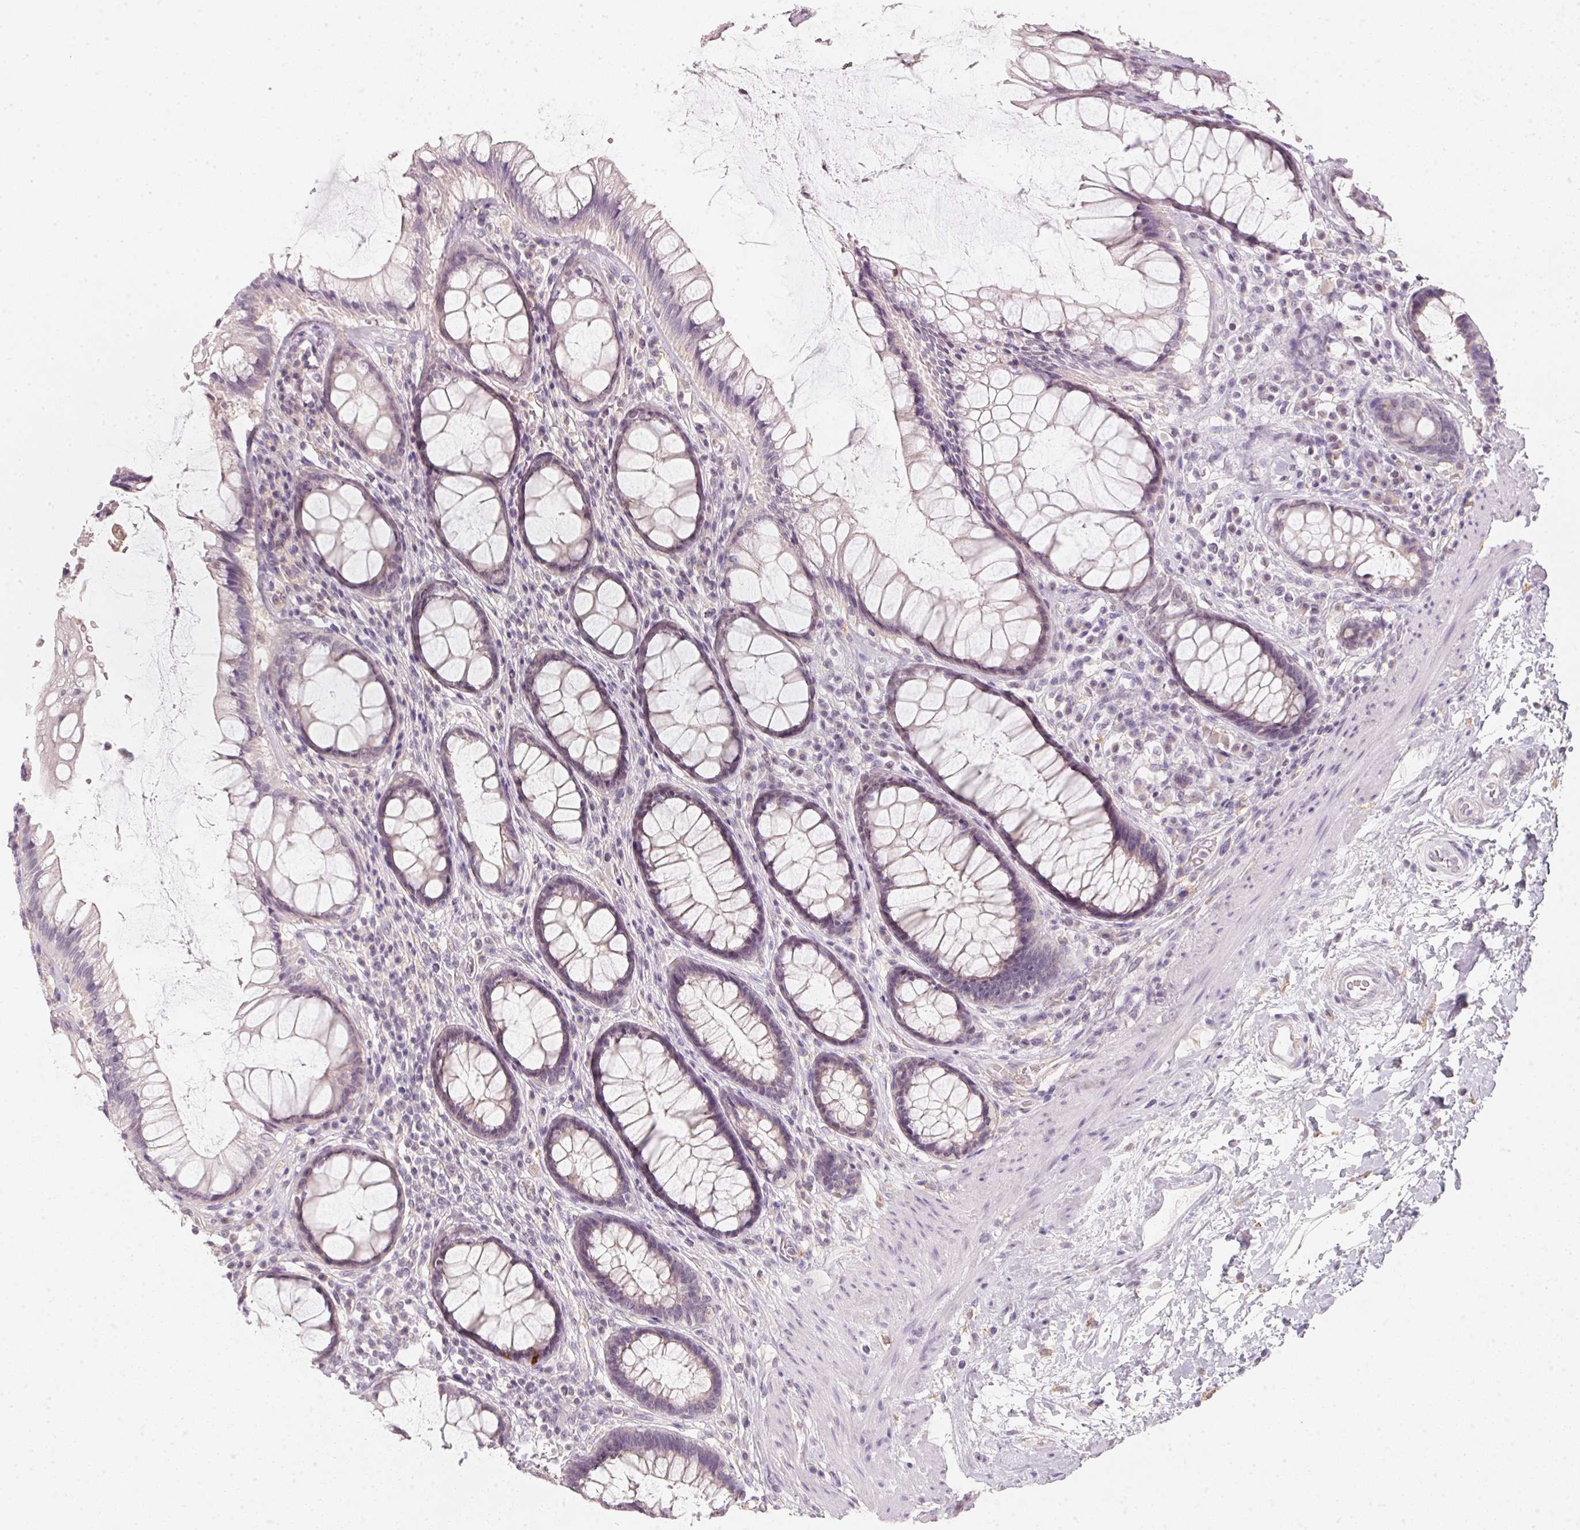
{"staining": {"intensity": "negative", "quantity": "none", "location": "none"}, "tissue": "rectum", "cell_type": "Glandular cells", "image_type": "normal", "snomed": [{"axis": "morphology", "description": "Normal tissue, NOS"}, {"axis": "topography", "description": "Rectum"}], "caption": "Immunohistochemistry photomicrograph of normal rectum: human rectum stained with DAB exhibits no significant protein positivity in glandular cells.", "gene": "CFAP276", "patient": {"sex": "male", "age": 72}}